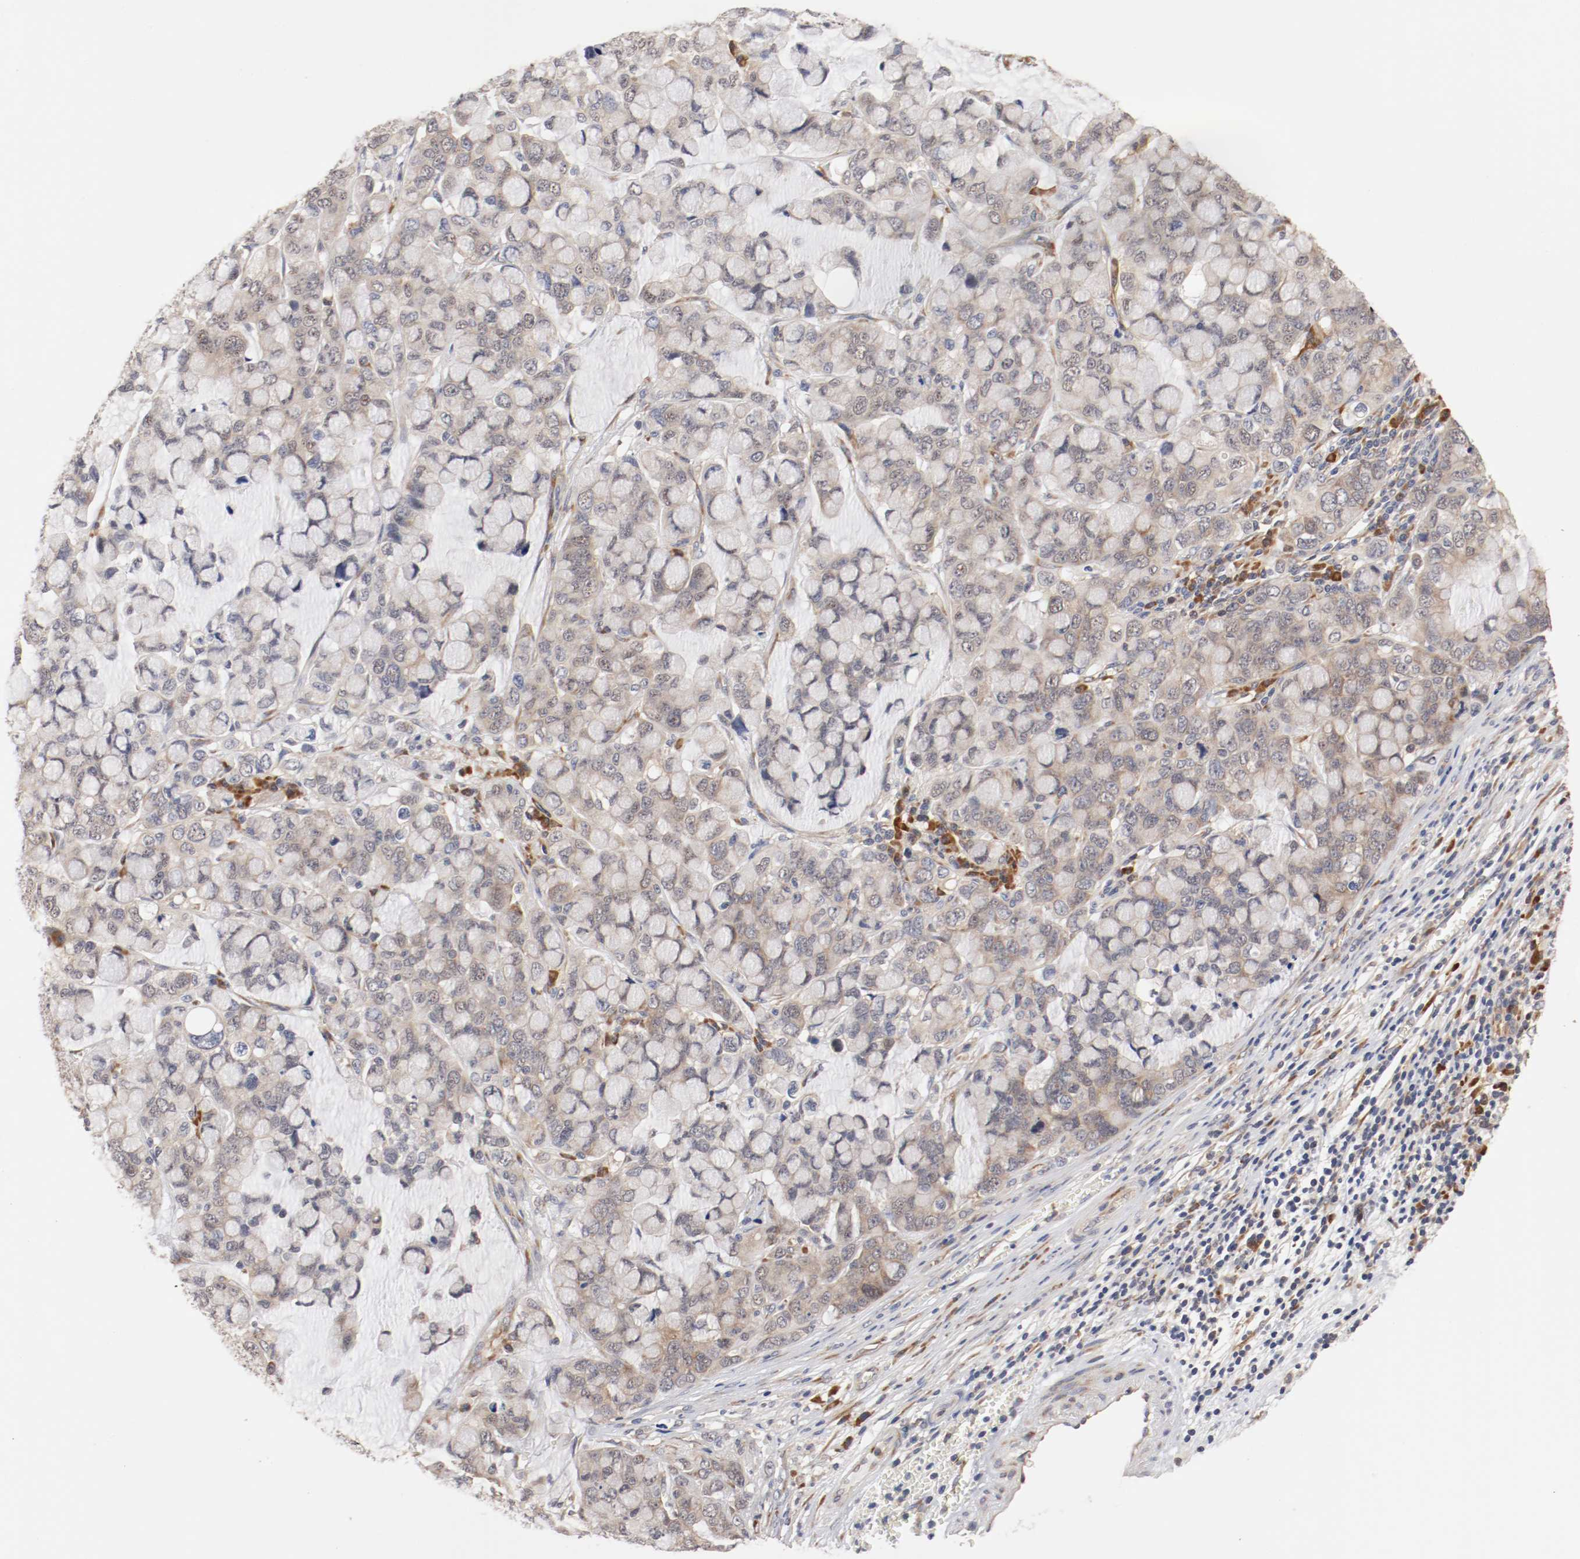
{"staining": {"intensity": "weak", "quantity": ">75%", "location": "cytoplasmic/membranous"}, "tissue": "stomach cancer", "cell_type": "Tumor cells", "image_type": "cancer", "snomed": [{"axis": "morphology", "description": "Adenocarcinoma, NOS"}, {"axis": "topography", "description": "Stomach, lower"}], "caption": "High-power microscopy captured an immunohistochemistry photomicrograph of stomach cancer (adenocarcinoma), revealing weak cytoplasmic/membranous expression in approximately >75% of tumor cells.", "gene": "FKBP3", "patient": {"sex": "male", "age": 84}}